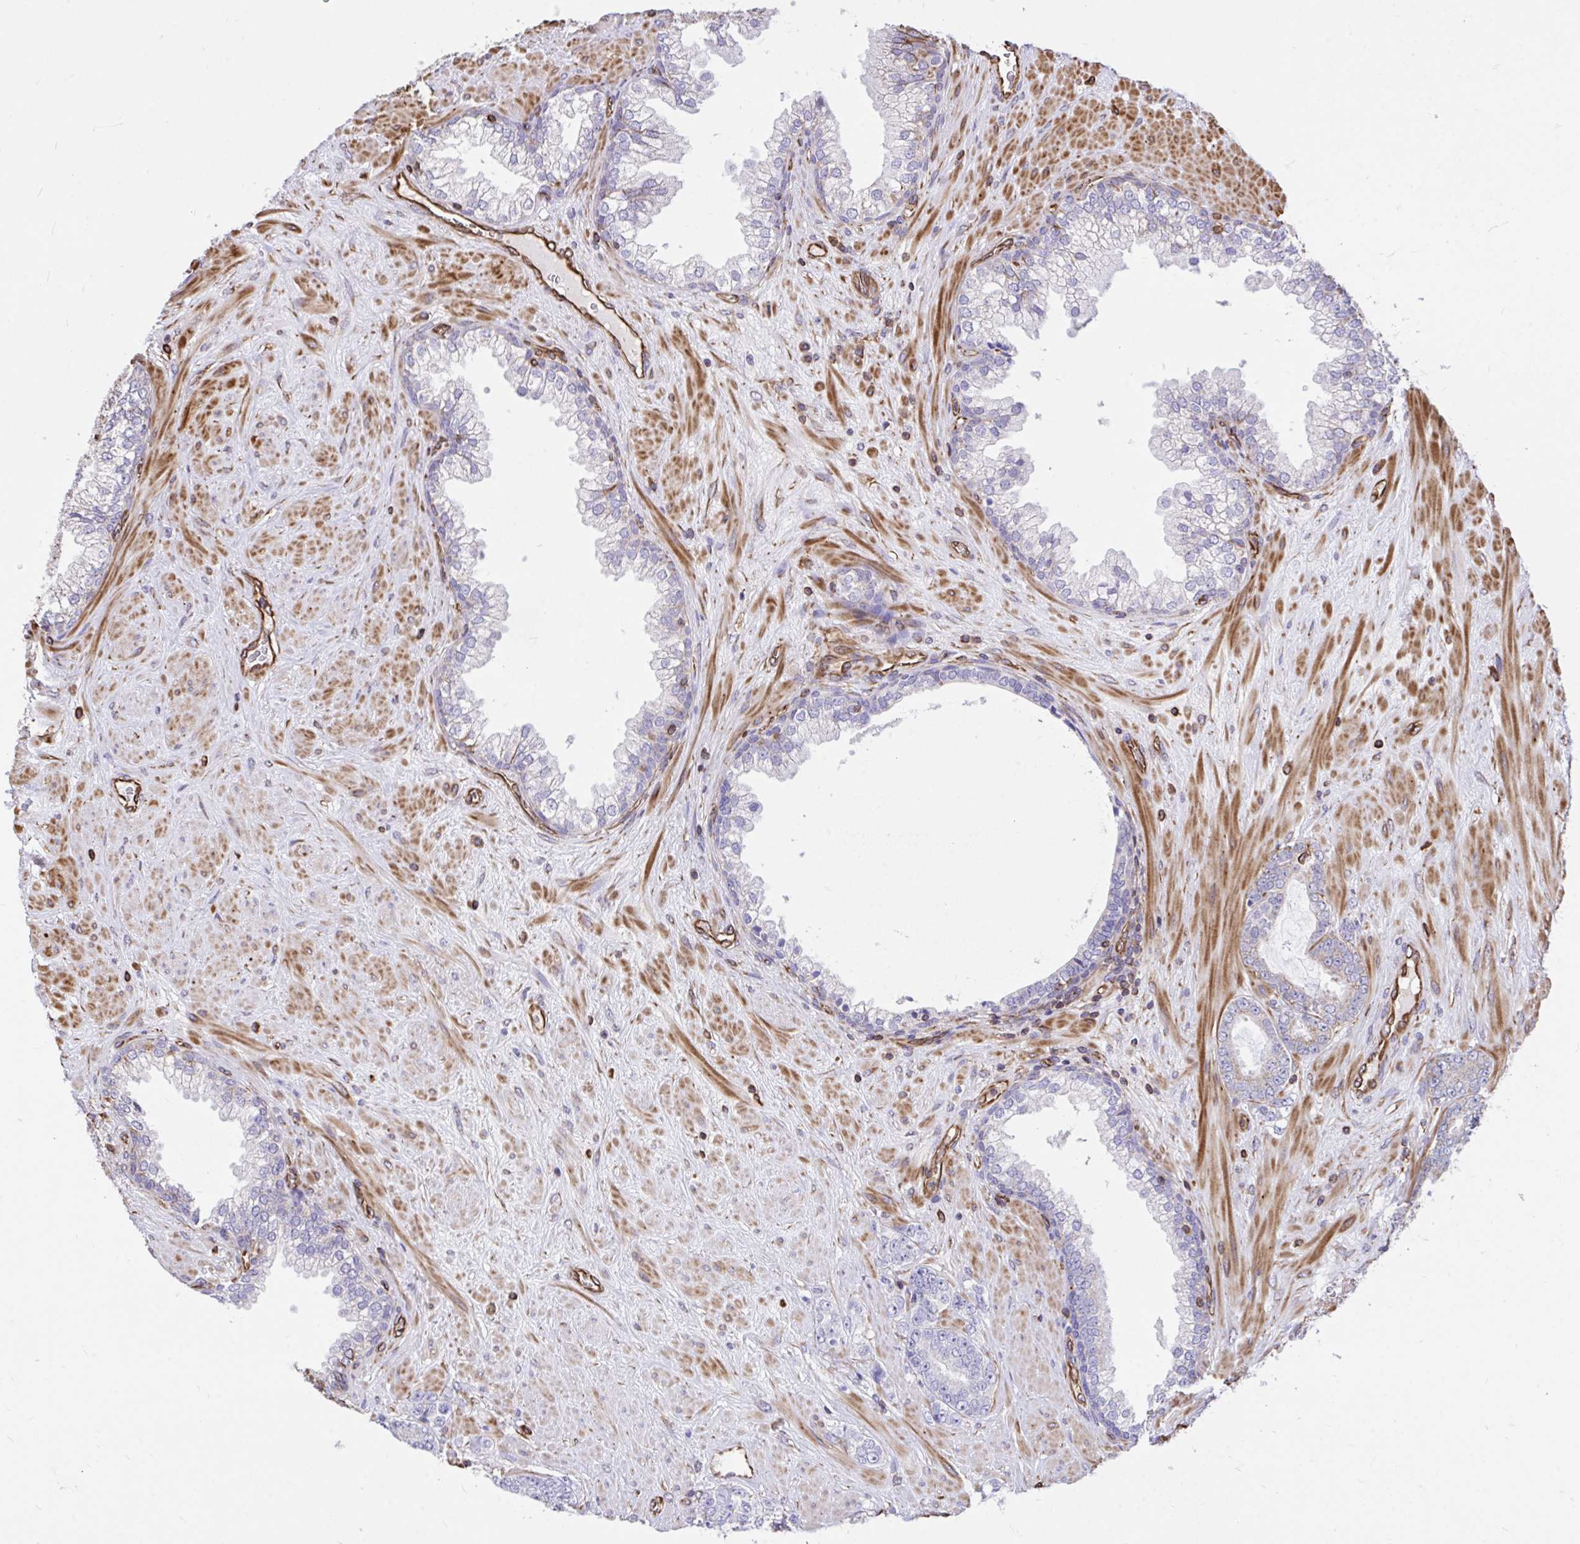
{"staining": {"intensity": "negative", "quantity": "none", "location": "none"}, "tissue": "prostate cancer", "cell_type": "Tumor cells", "image_type": "cancer", "snomed": [{"axis": "morphology", "description": "Adenocarcinoma, High grade"}, {"axis": "topography", "description": "Prostate"}], "caption": "The micrograph displays no staining of tumor cells in prostate cancer (adenocarcinoma (high-grade)).", "gene": "RNF103", "patient": {"sex": "male", "age": 62}}